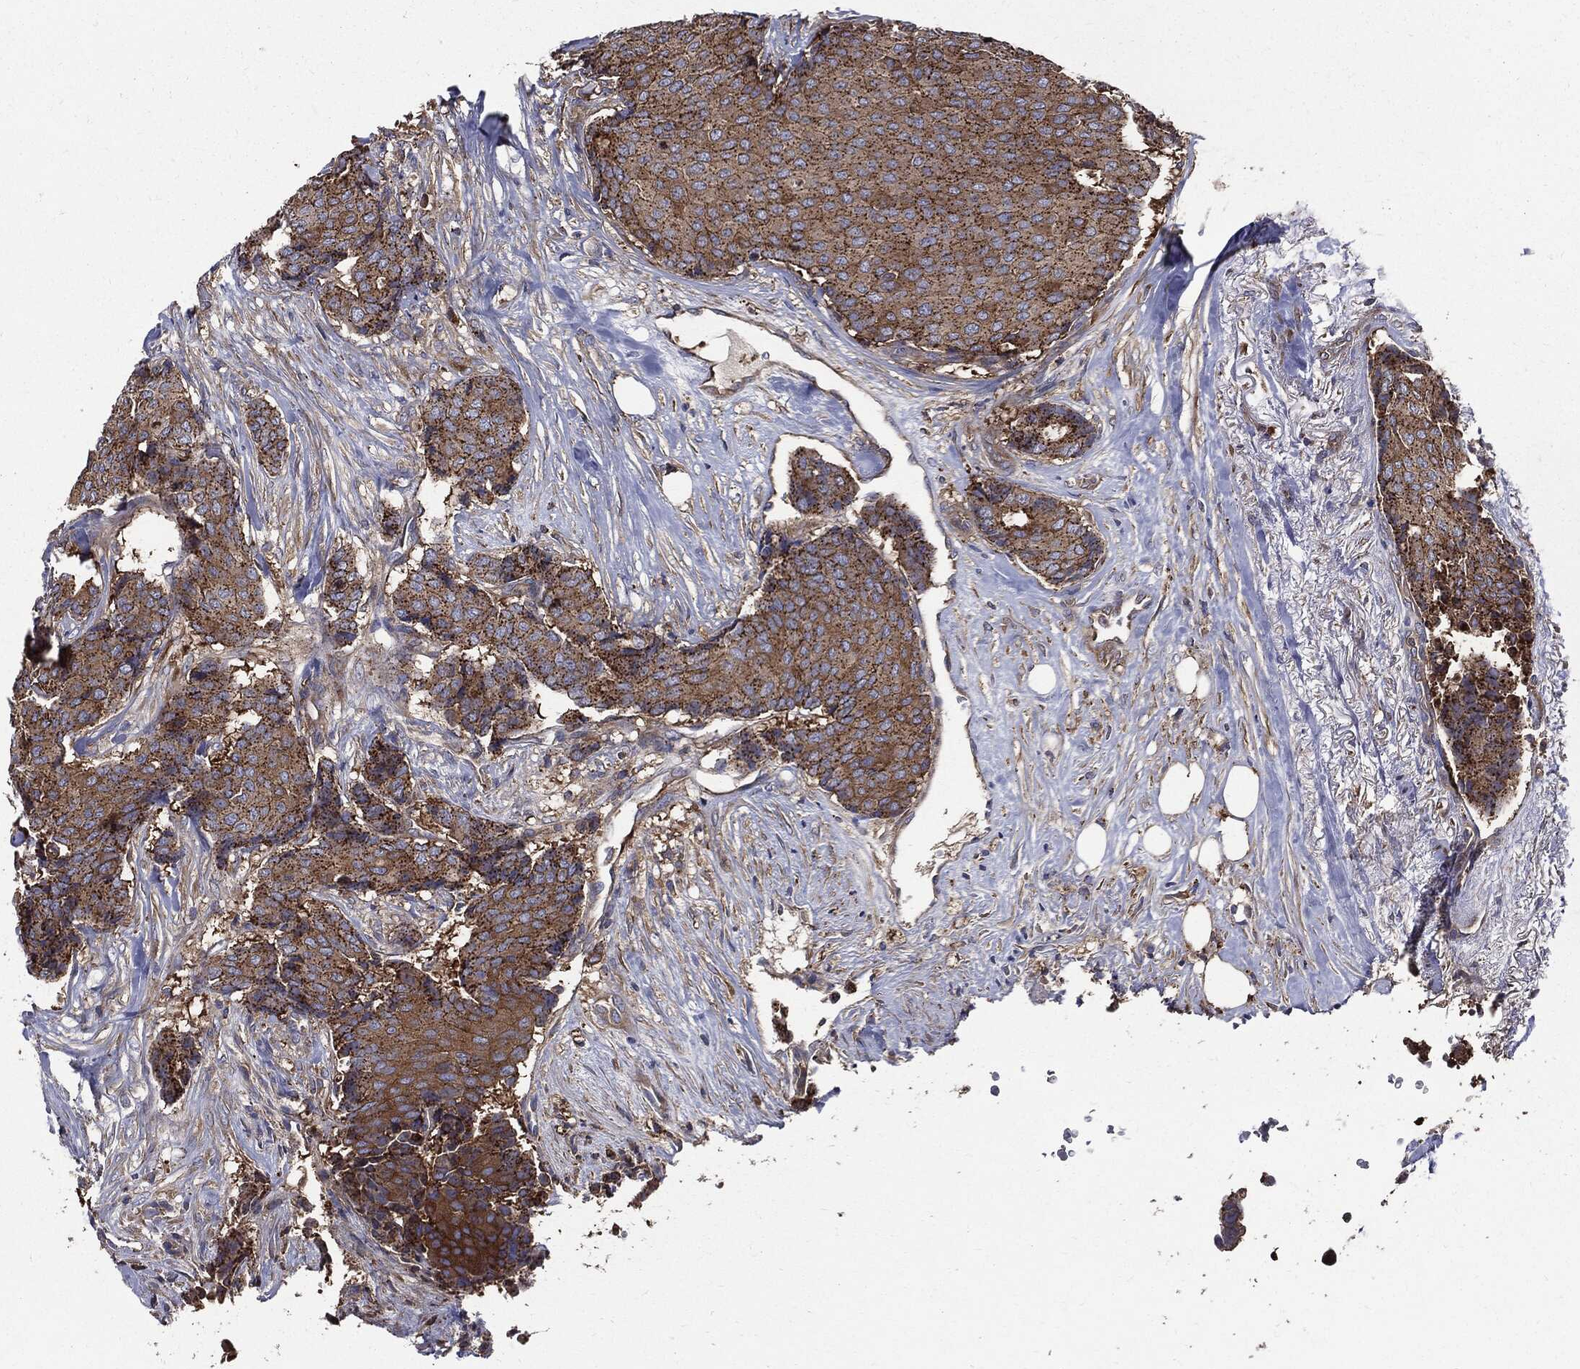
{"staining": {"intensity": "strong", "quantity": ">75%", "location": "cytoplasmic/membranous"}, "tissue": "breast cancer", "cell_type": "Tumor cells", "image_type": "cancer", "snomed": [{"axis": "morphology", "description": "Duct carcinoma"}, {"axis": "topography", "description": "Breast"}], "caption": "Tumor cells display strong cytoplasmic/membranous staining in approximately >75% of cells in breast intraductal carcinoma.", "gene": "PDCD6IP", "patient": {"sex": "female", "age": 75}}